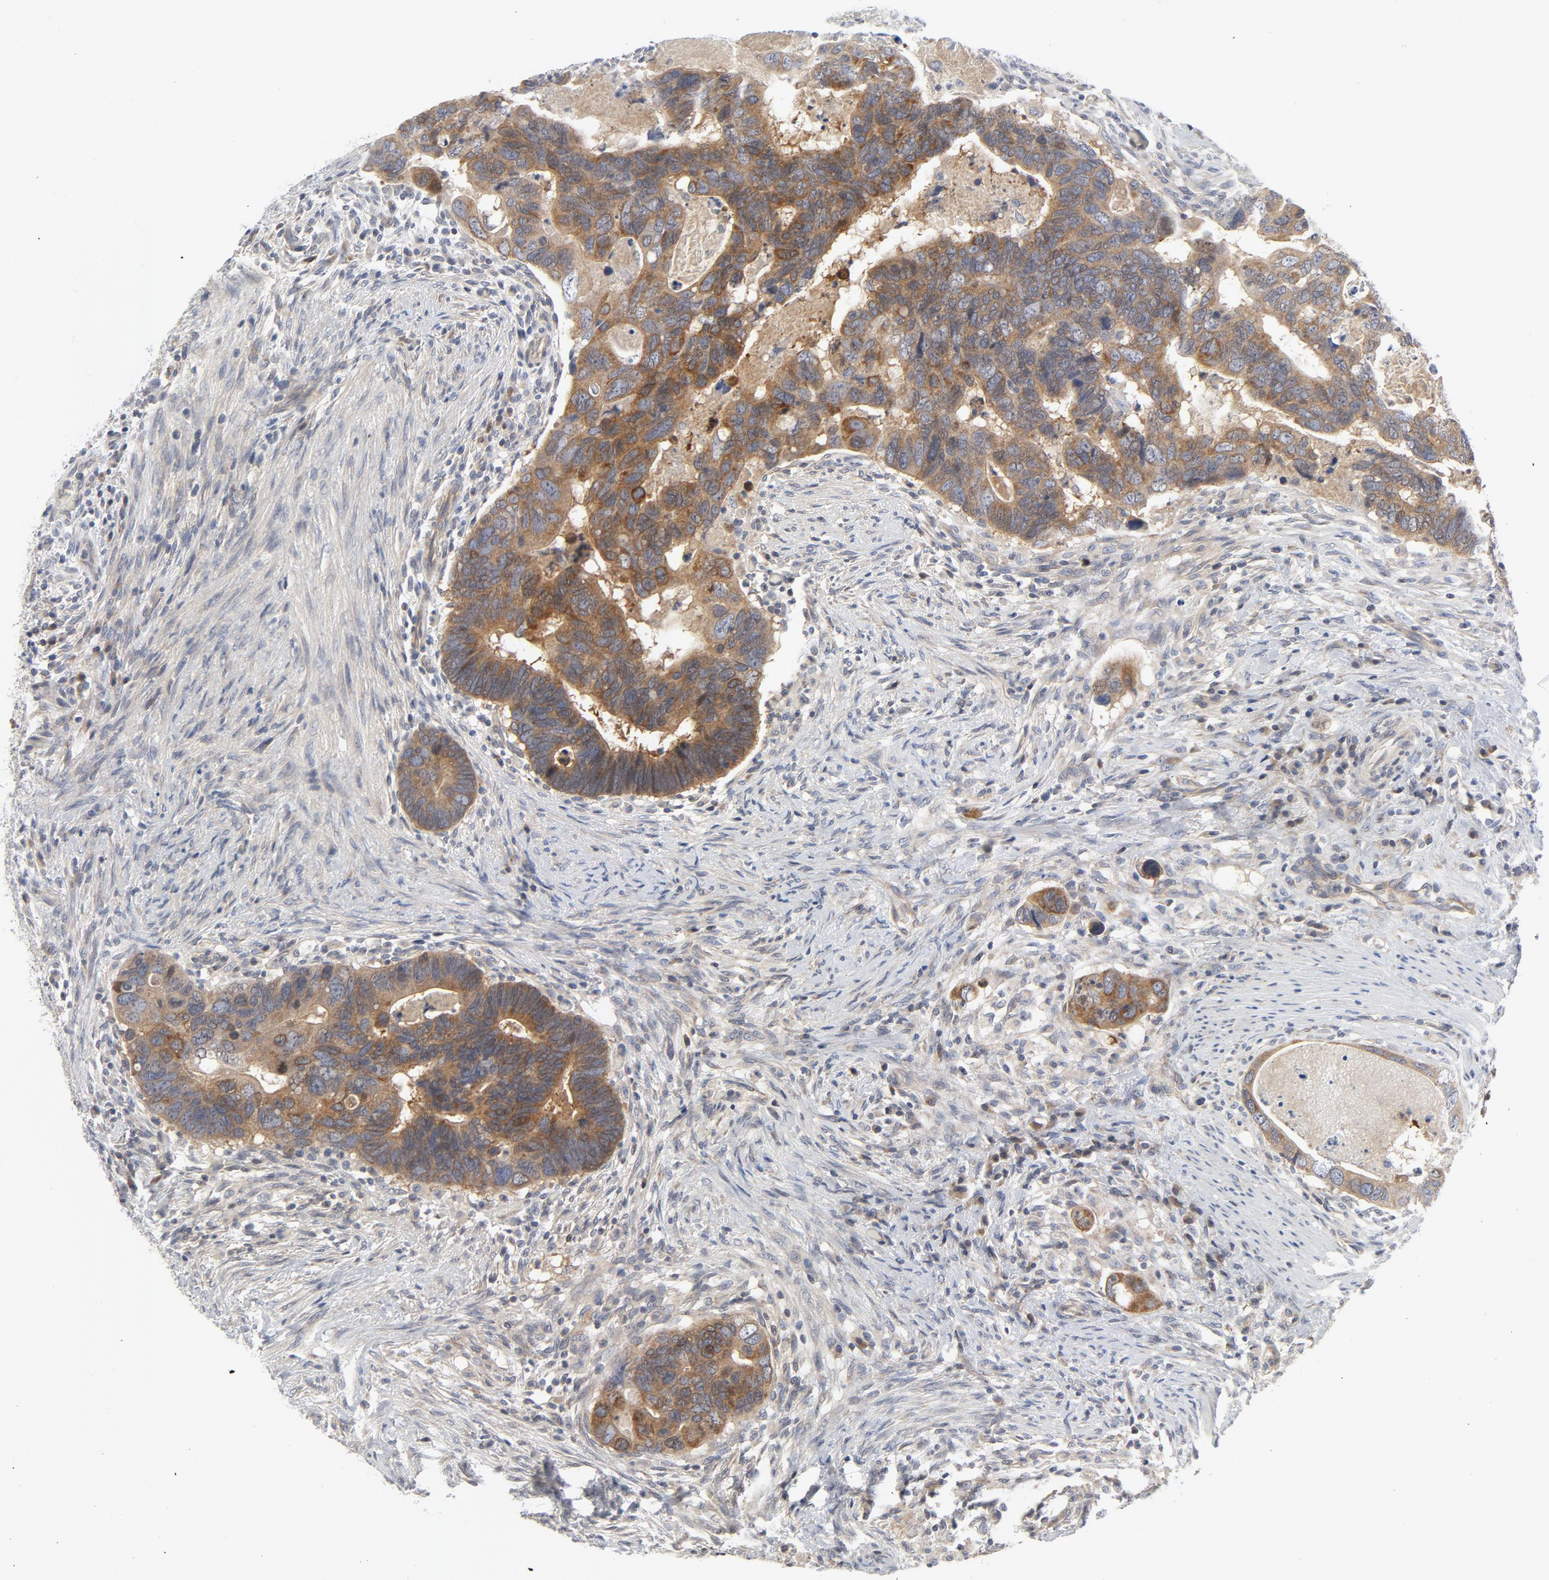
{"staining": {"intensity": "strong", "quantity": ">75%", "location": "cytoplasmic/membranous"}, "tissue": "colorectal cancer", "cell_type": "Tumor cells", "image_type": "cancer", "snomed": [{"axis": "morphology", "description": "Adenocarcinoma, NOS"}, {"axis": "topography", "description": "Rectum"}], "caption": "Immunohistochemistry (DAB) staining of human colorectal cancer exhibits strong cytoplasmic/membranous protein staining in approximately >75% of tumor cells.", "gene": "BAD", "patient": {"sex": "male", "age": 53}}